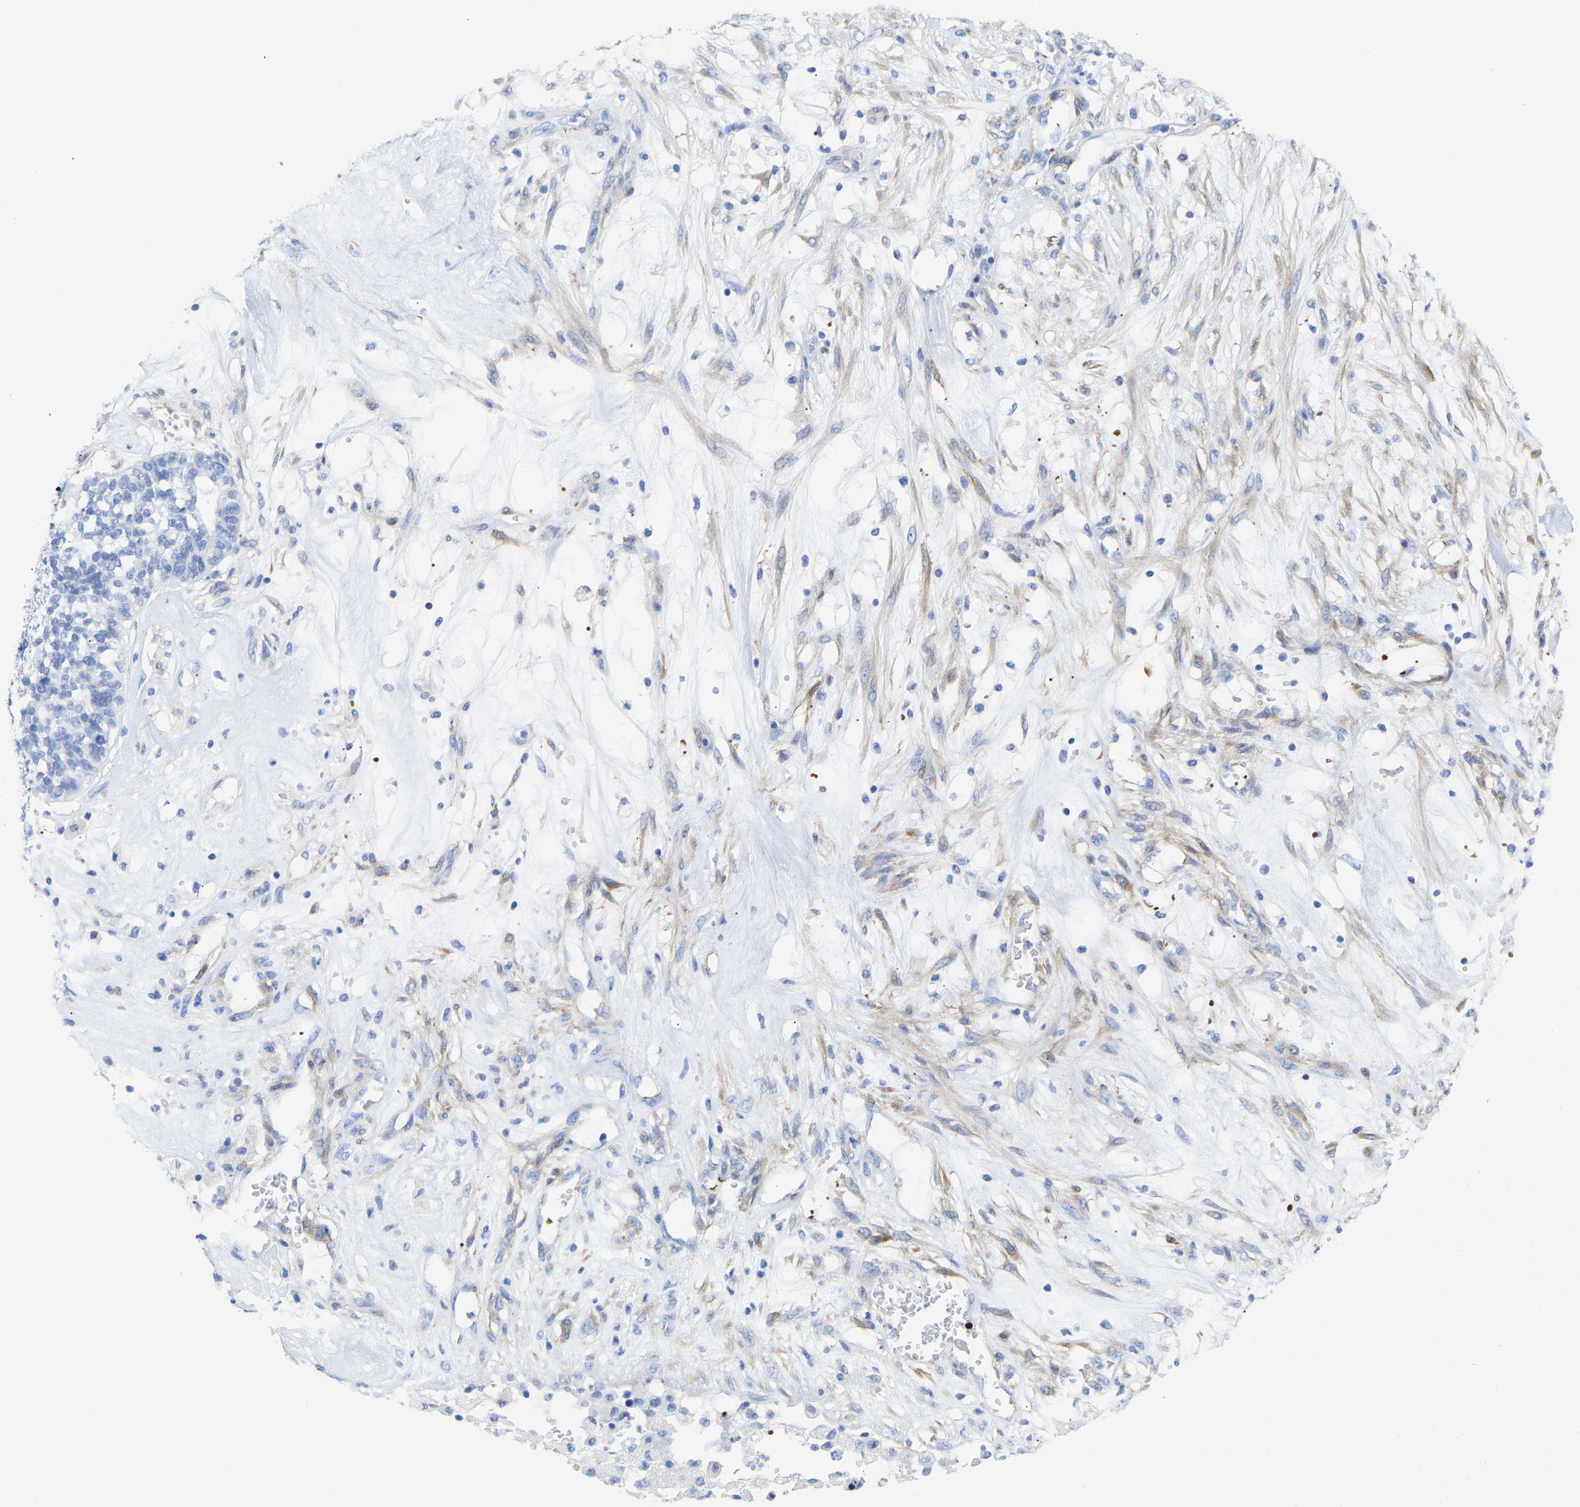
{"staining": {"intensity": "moderate", "quantity": "25%-75%", "location": "cytoplasmic/membranous"}, "tissue": "ovarian cancer", "cell_type": "Tumor cells", "image_type": "cancer", "snomed": [{"axis": "morphology", "description": "Cystadenocarcinoma, serous, NOS"}, {"axis": "topography", "description": "Ovary"}], "caption": "Brown immunohistochemical staining in human serous cystadenocarcinoma (ovarian) exhibits moderate cytoplasmic/membranous expression in about 25%-75% of tumor cells. (DAB IHC, brown staining for protein, blue staining for nuclei).", "gene": "AMPH", "patient": {"sex": "female", "age": 59}}